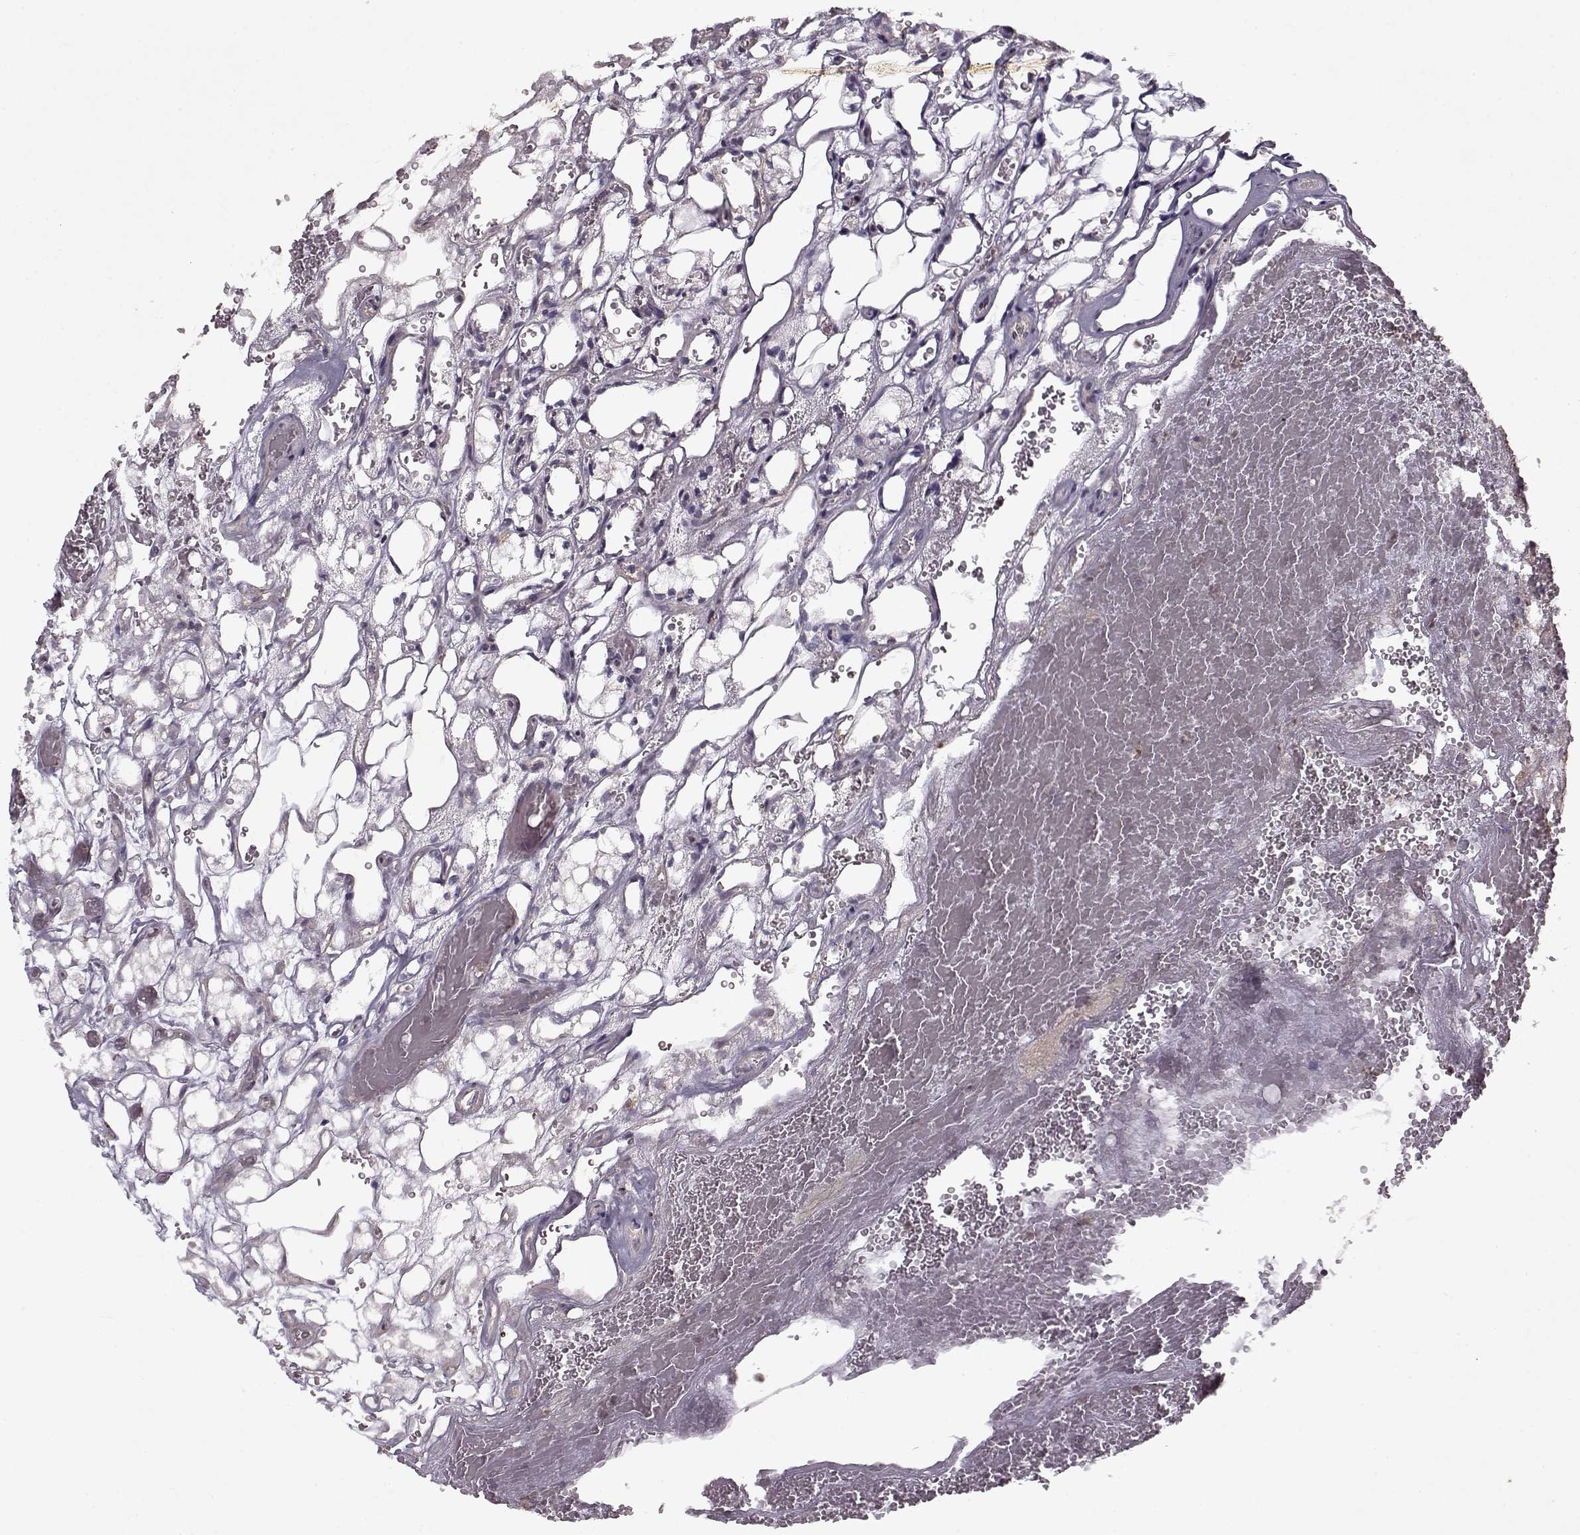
{"staining": {"intensity": "negative", "quantity": "none", "location": "none"}, "tissue": "renal cancer", "cell_type": "Tumor cells", "image_type": "cancer", "snomed": [{"axis": "morphology", "description": "Adenocarcinoma, NOS"}, {"axis": "topography", "description": "Kidney"}], "caption": "This image is of renal cancer (adenocarcinoma) stained with immunohistochemistry (IHC) to label a protein in brown with the nuclei are counter-stained blue. There is no staining in tumor cells.", "gene": "KRT9", "patient": {"sex": "female", "age": 69}}